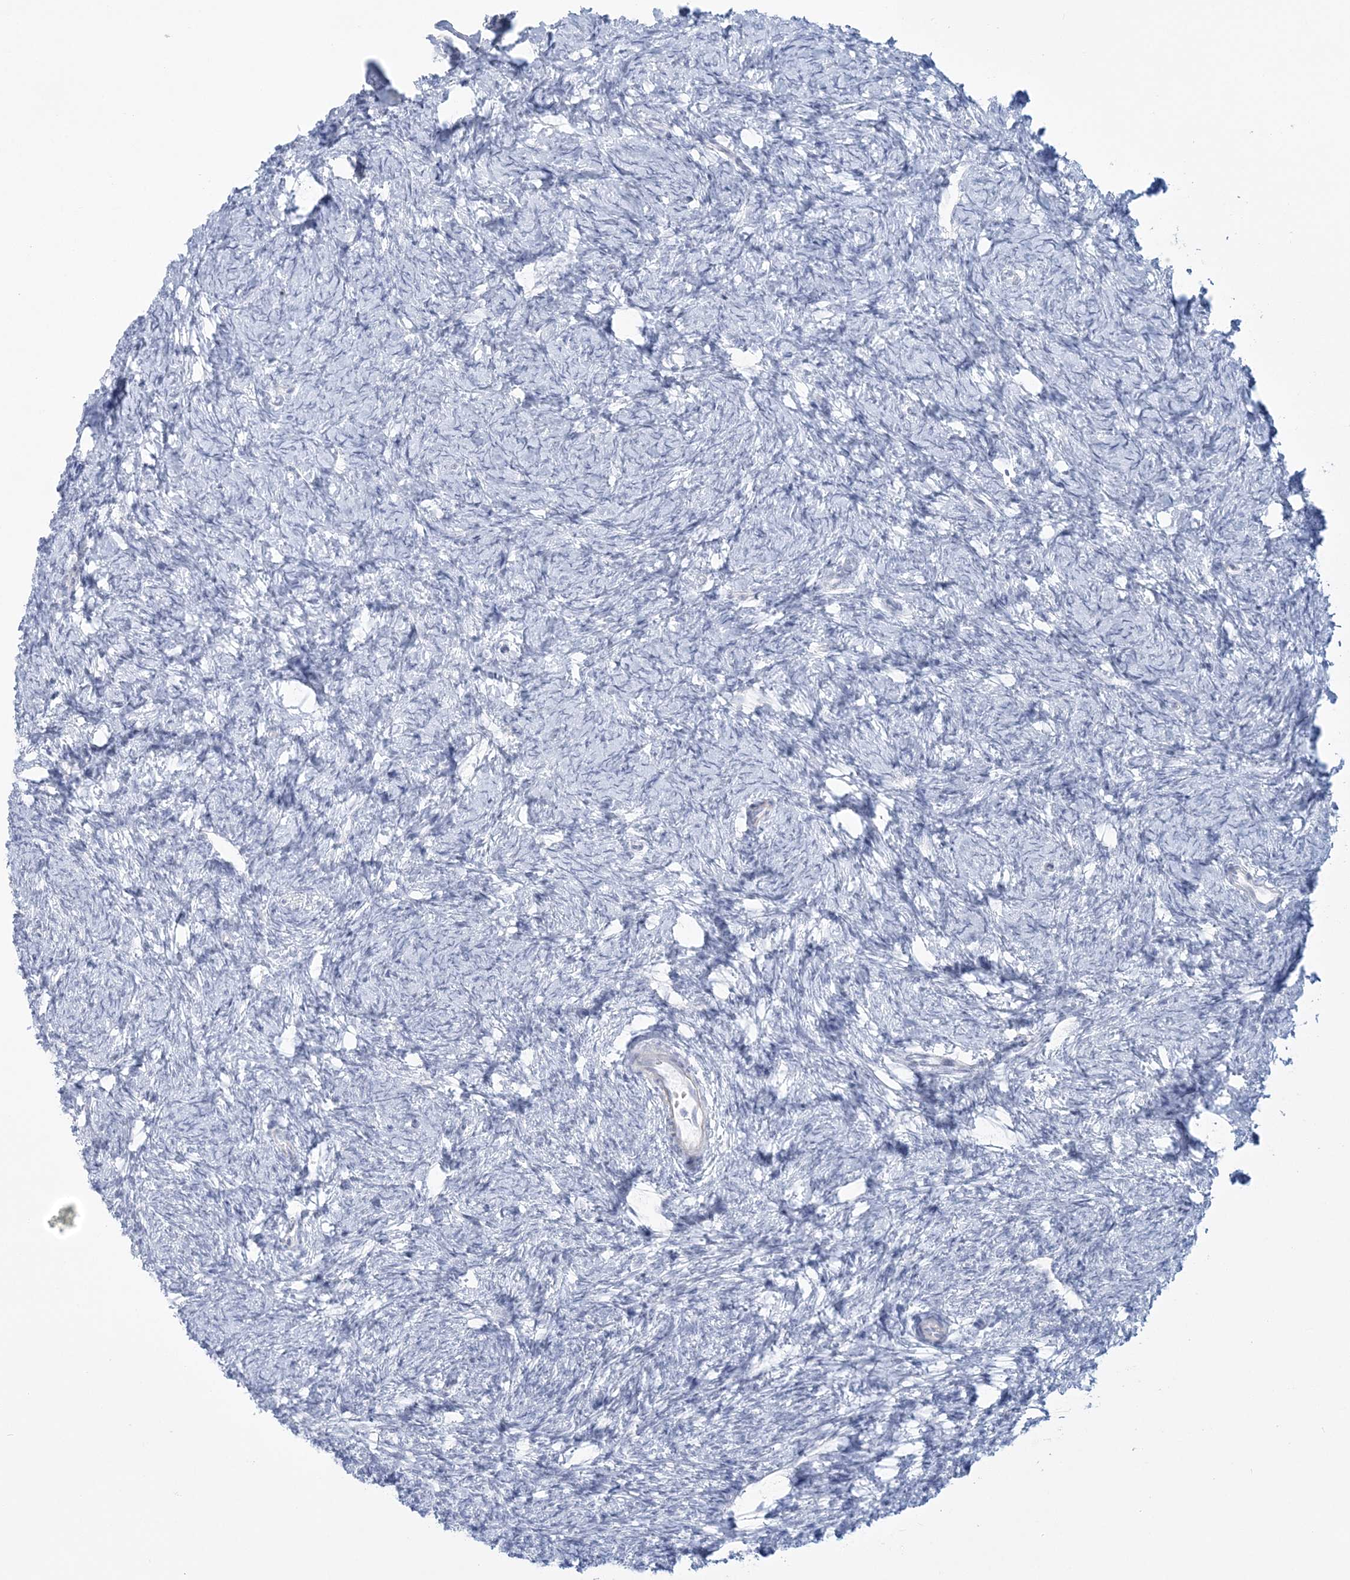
{"staining": {"intensity": "negative", "quantity": "none", "location": "none"}, "tissue": "ovary", "cell_type": "Follicle cells", "image_type": "normal", "snomed": [{"axis": "morphology", "description": "Normal tissue, NOS"}, {"axis": "morphology", "description": "Cyst, NOS"}, {"axis": "topography", "description": "Ovary"}], "caption": "IHC of normal ovary reveals no expression in follicle cells. The staining was performed using DAB (3,3'-diaminobenzidine) to visualize the protein expression in brown, while the nuclei were stained in blue with hematoxylin (Magnification: 20x).", "gene": "ADGB", "patient": {"sex": "female", "age": 33}}